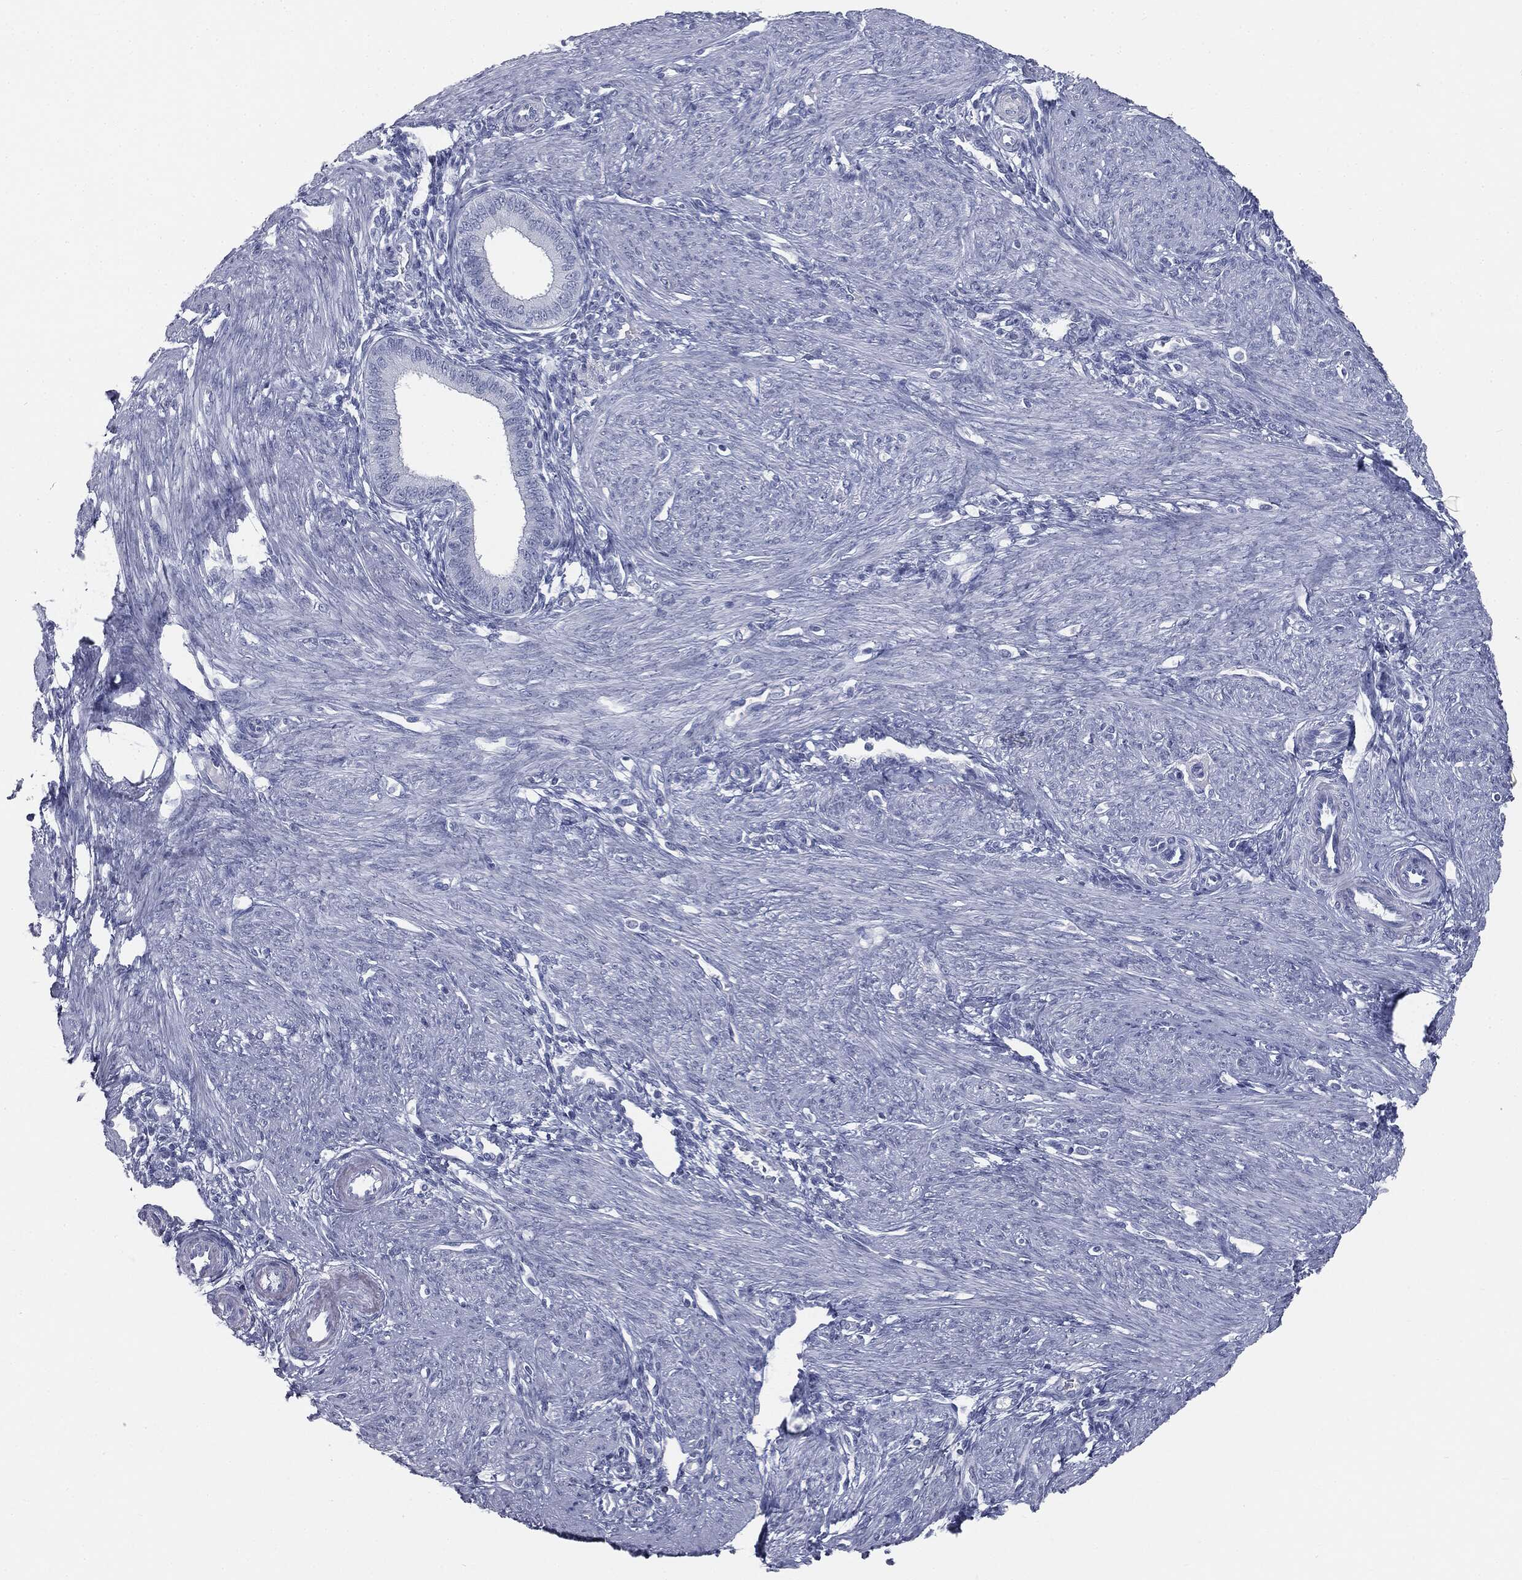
{"staining": {"intensity": "negative", "quantity": "none", "location": "none"}, "tissue": "endometrium", "cell_type": "Cells in endometrial stroma", "image_type": "normal", "snomed": [{"axis": "morphology", "description": "Normal tissue, NOS"}, {"axis": "topography", "description": "Endometrium"}], "caption": "This is a micrograph of IHC staining of benign endometrium, which shows no expression in cells in endometrial stroma.", "gene": "TPO", "patient": {"sex": "female", "age": 39}}